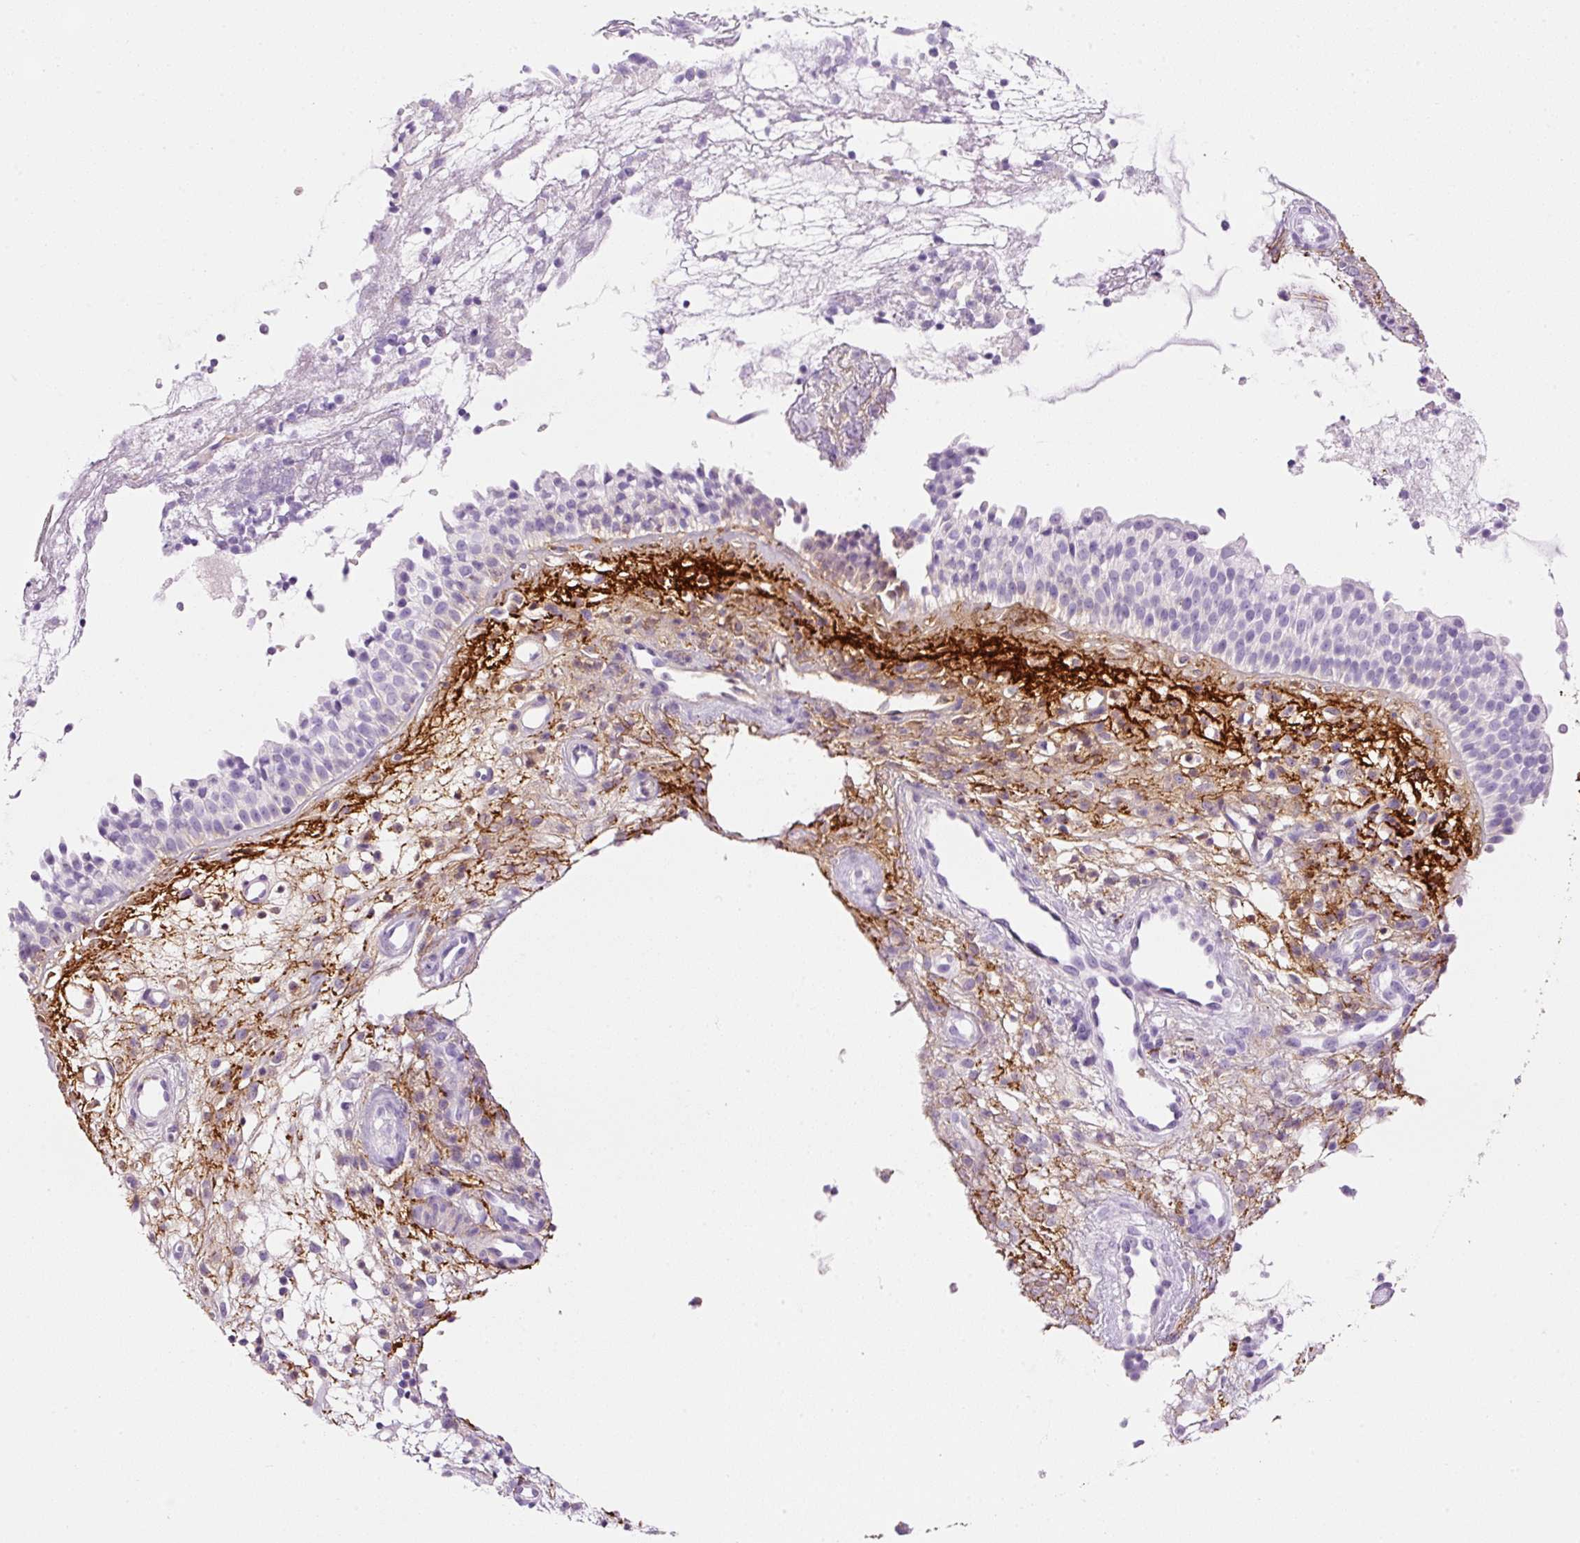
{"staining": {"intensity": "negative", "quantity": "none", "location": "none"}, "tissue": "nasopharynx", "cell_type": "Respiratory epithelial cells", "image_type": "normal", "snomed": [{"axis": "morphology", "description": "Normal tissue, NOS"}, {"axis": "topography", "description": "Nasopharynx"}], "caption": "Human nasopharynx stained for a protein using IHC shows no staining in respiratory epithelial cells.", "gene": "MFAP4", "patient": {"sex": "male", "age": 21}}